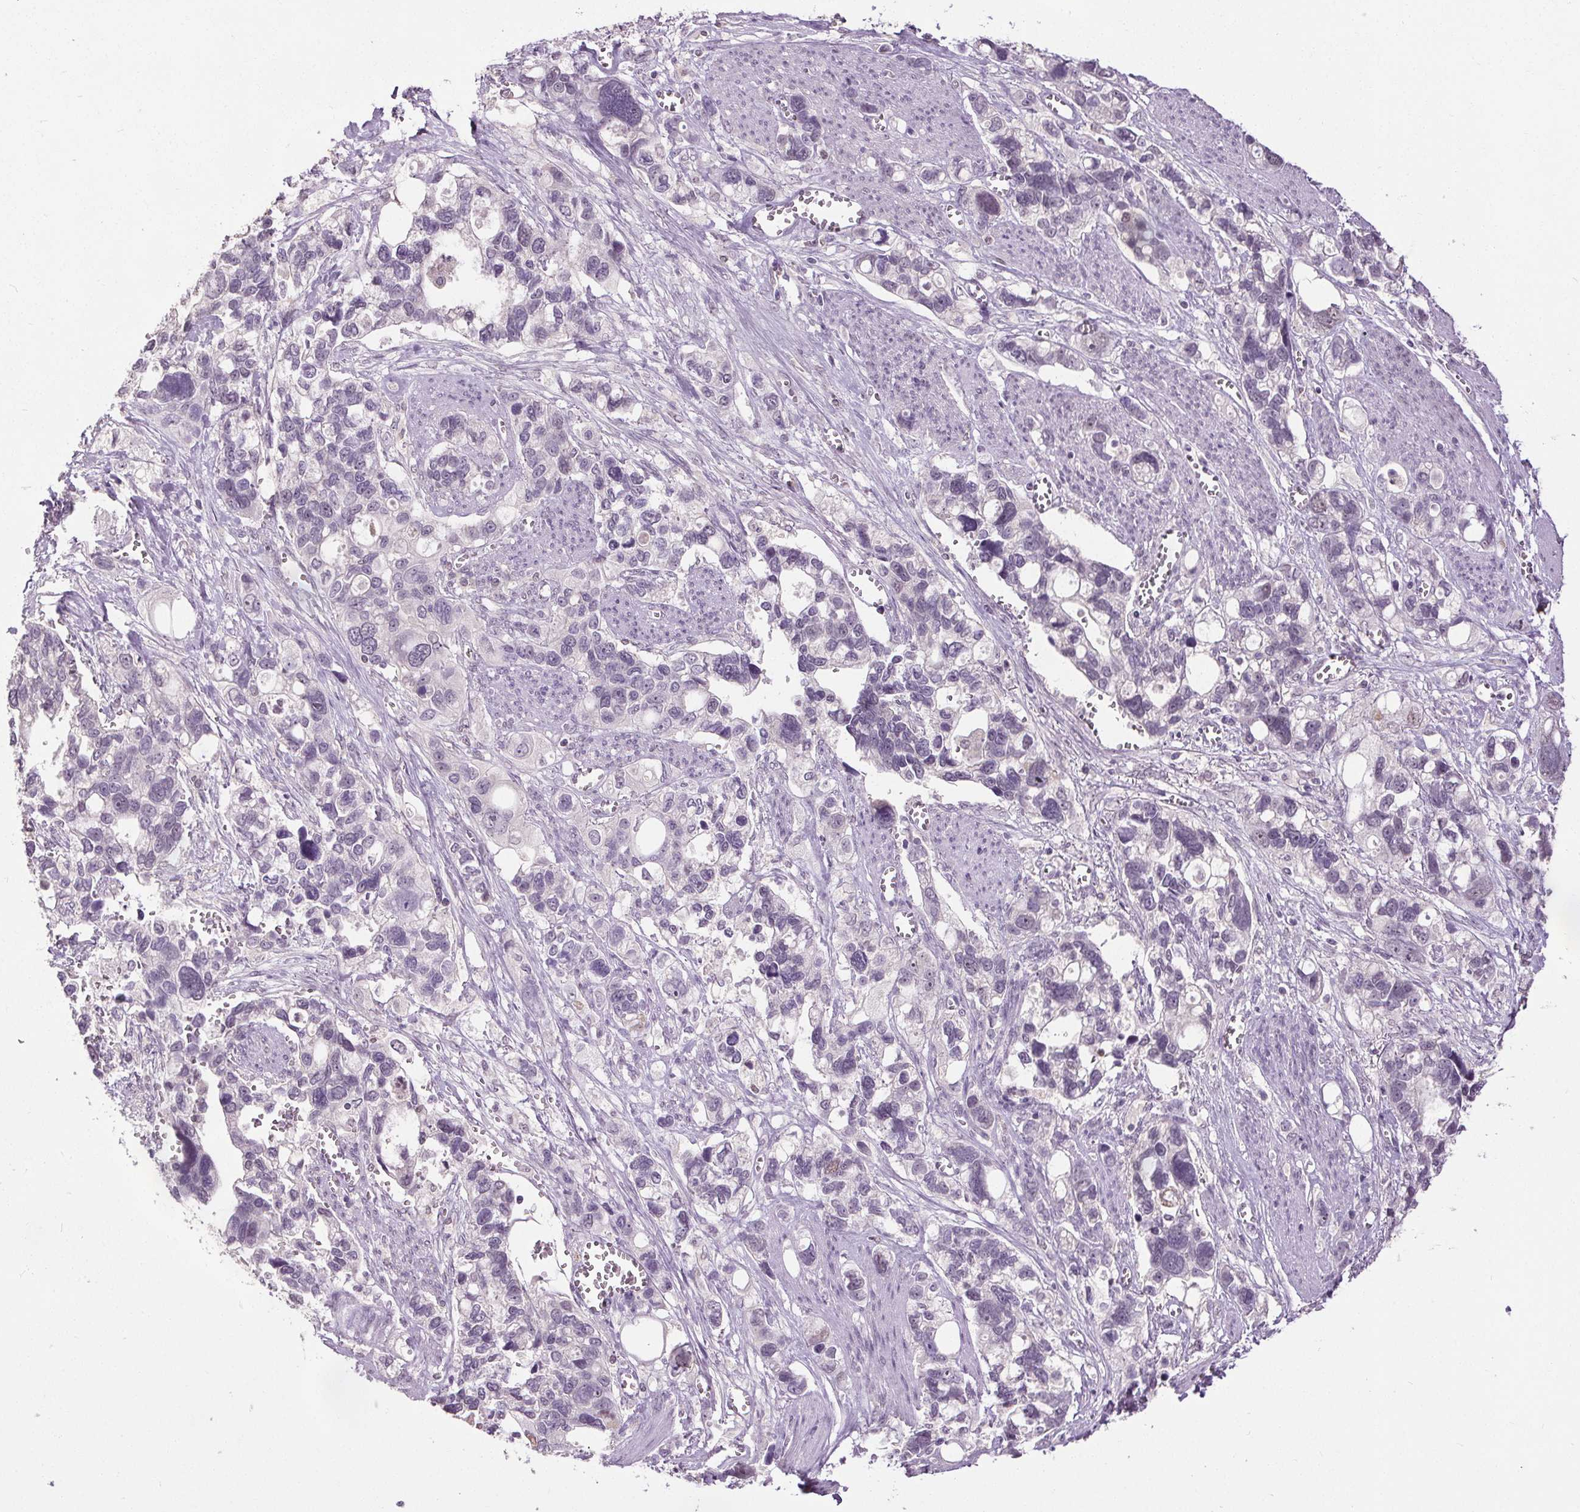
{"staining": {"intensity": "negative", "quantity": "none", "location": "none"}, "tissue": "stomach cancer", "cell_type": "Tumor cells", "image_type": "cancer", "snomed": [{"axis": "morphology", "description": "Adenocarcinoma, NOS"}, {"axis": "topography", "description": "Stomach, upper"}], "caption": "There is no significant expression in tumor cells of stomach adenocarcinoma.", "gene": "SLC2A9", "patient": {"sex": "female", "age": 81}}